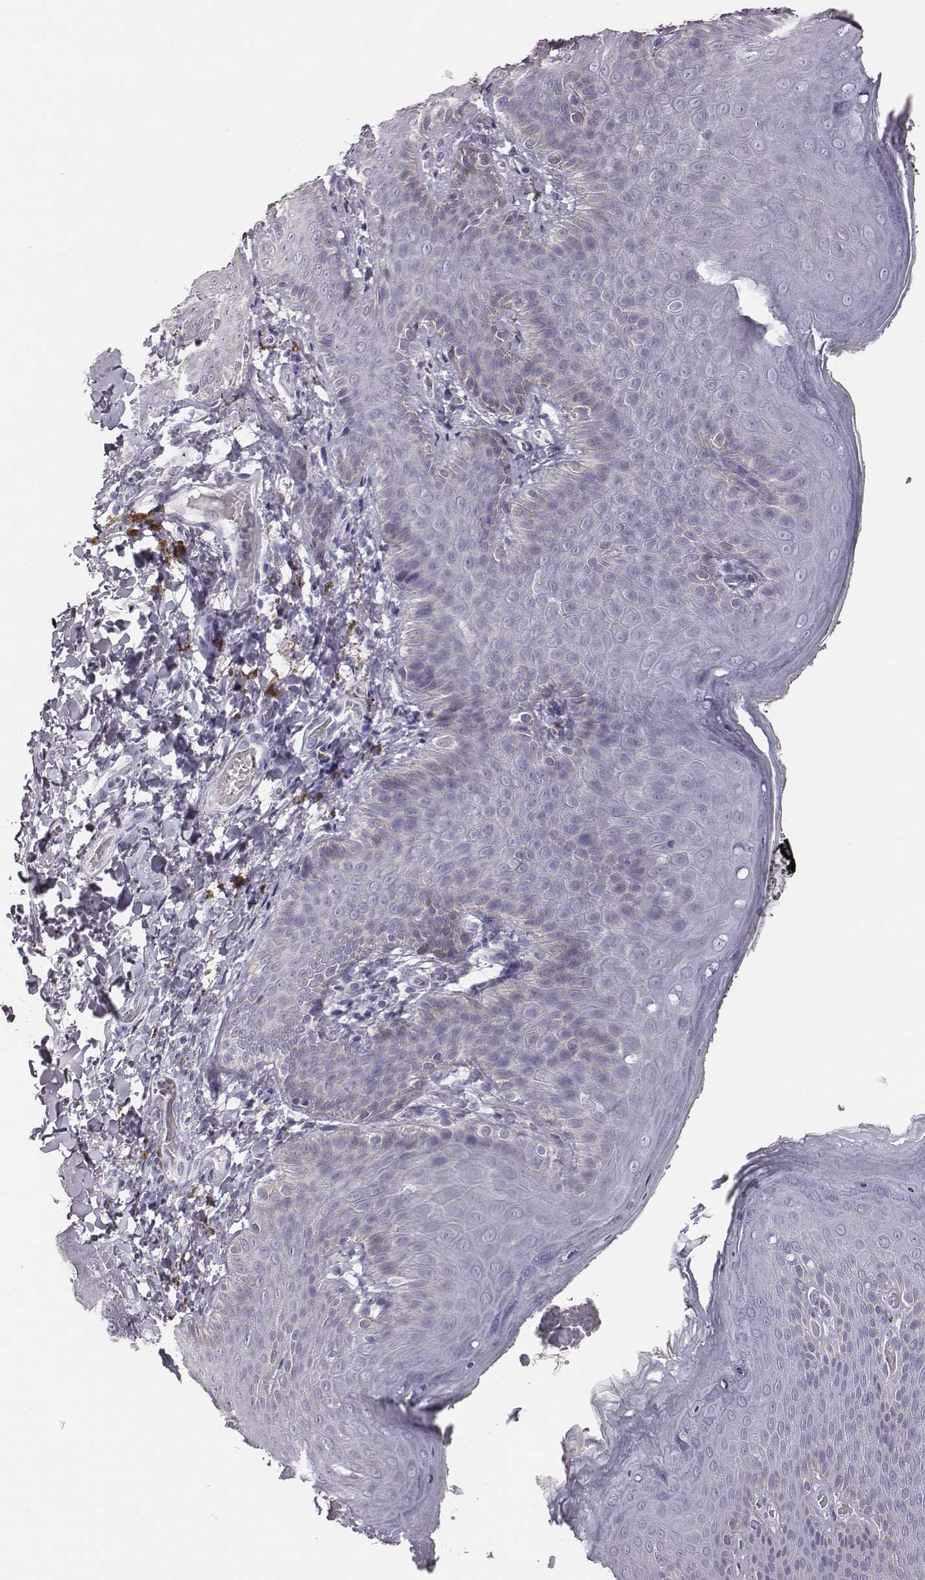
{"staining": {"intensity": "negative", "quantity": "none", "location": "none"}, "tissue": "skin", "cell_type": "Epidermal cells", "image_type": "normal", "snomed": [{"axis": "morphology", "description": "Normal tissue, NOS"}, {"axis": "topography", "description": "Anal"}], "caption": "A high-resolution photomicrograph shows immunohistochemistry staining of benign skin, which displays no significant staining in epidermal cells.", "gene": "ENSG00000290147", "patient": {"sex": "male", "age": 53}}